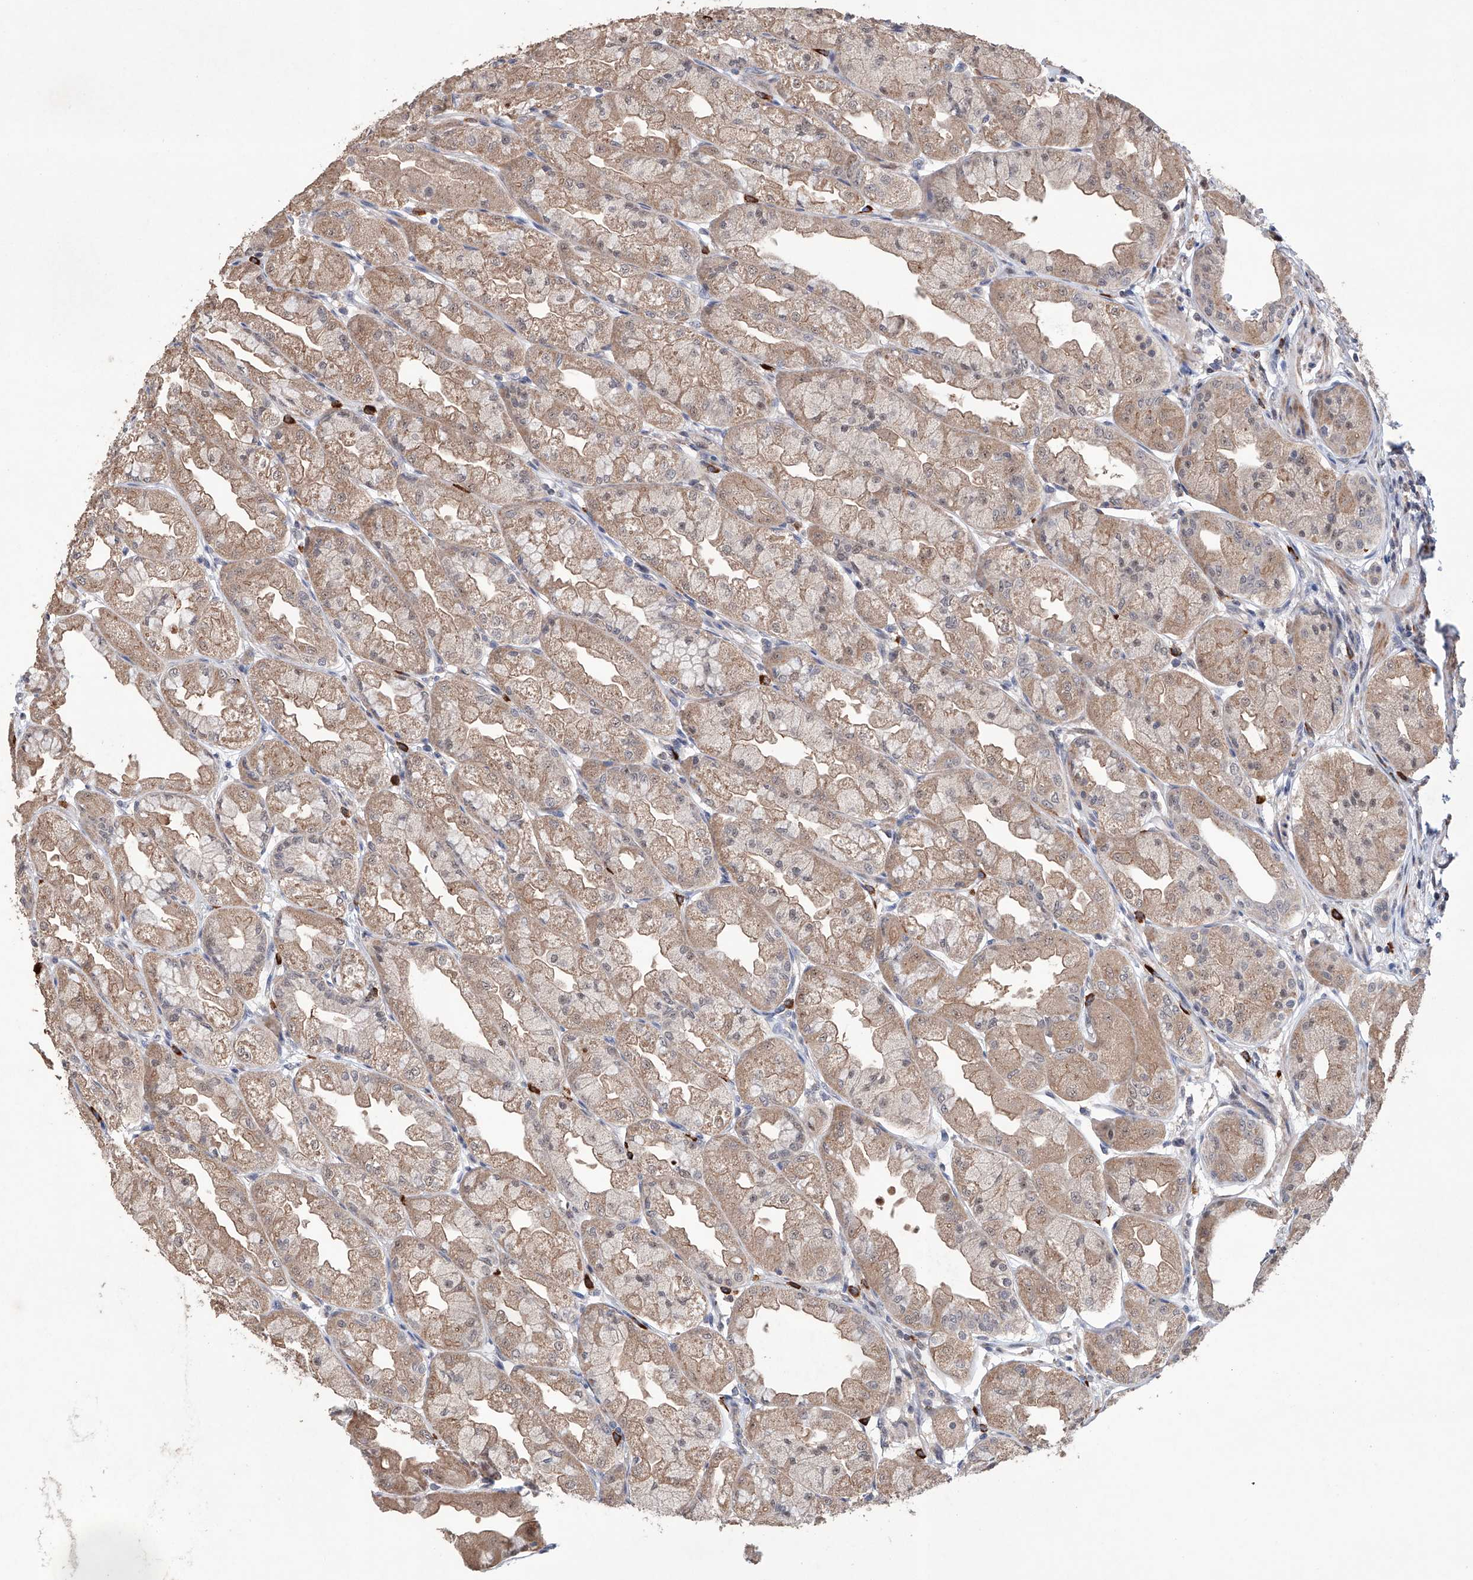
{"staining": {"intensity": "moderate", "quantity": ">75%", "location": "cytoplasmic/membranous"}, "tissue": "stomach", "cell_type": "Glandular cells", "image_type": "normal", "snomed": [{"axis": "morphology", "description": "Normal tissue, NOS"}, {"axis": "topography", "description": "Stomach, upper"}], "caption": "Moderate cytoplasmic/membranous expression for a protein is identified in about >75% of glandular cells of benign stomach using immunohistochemistry.", "gene": "AFG1L", "patient": {"sex": "male", "age": 47}}